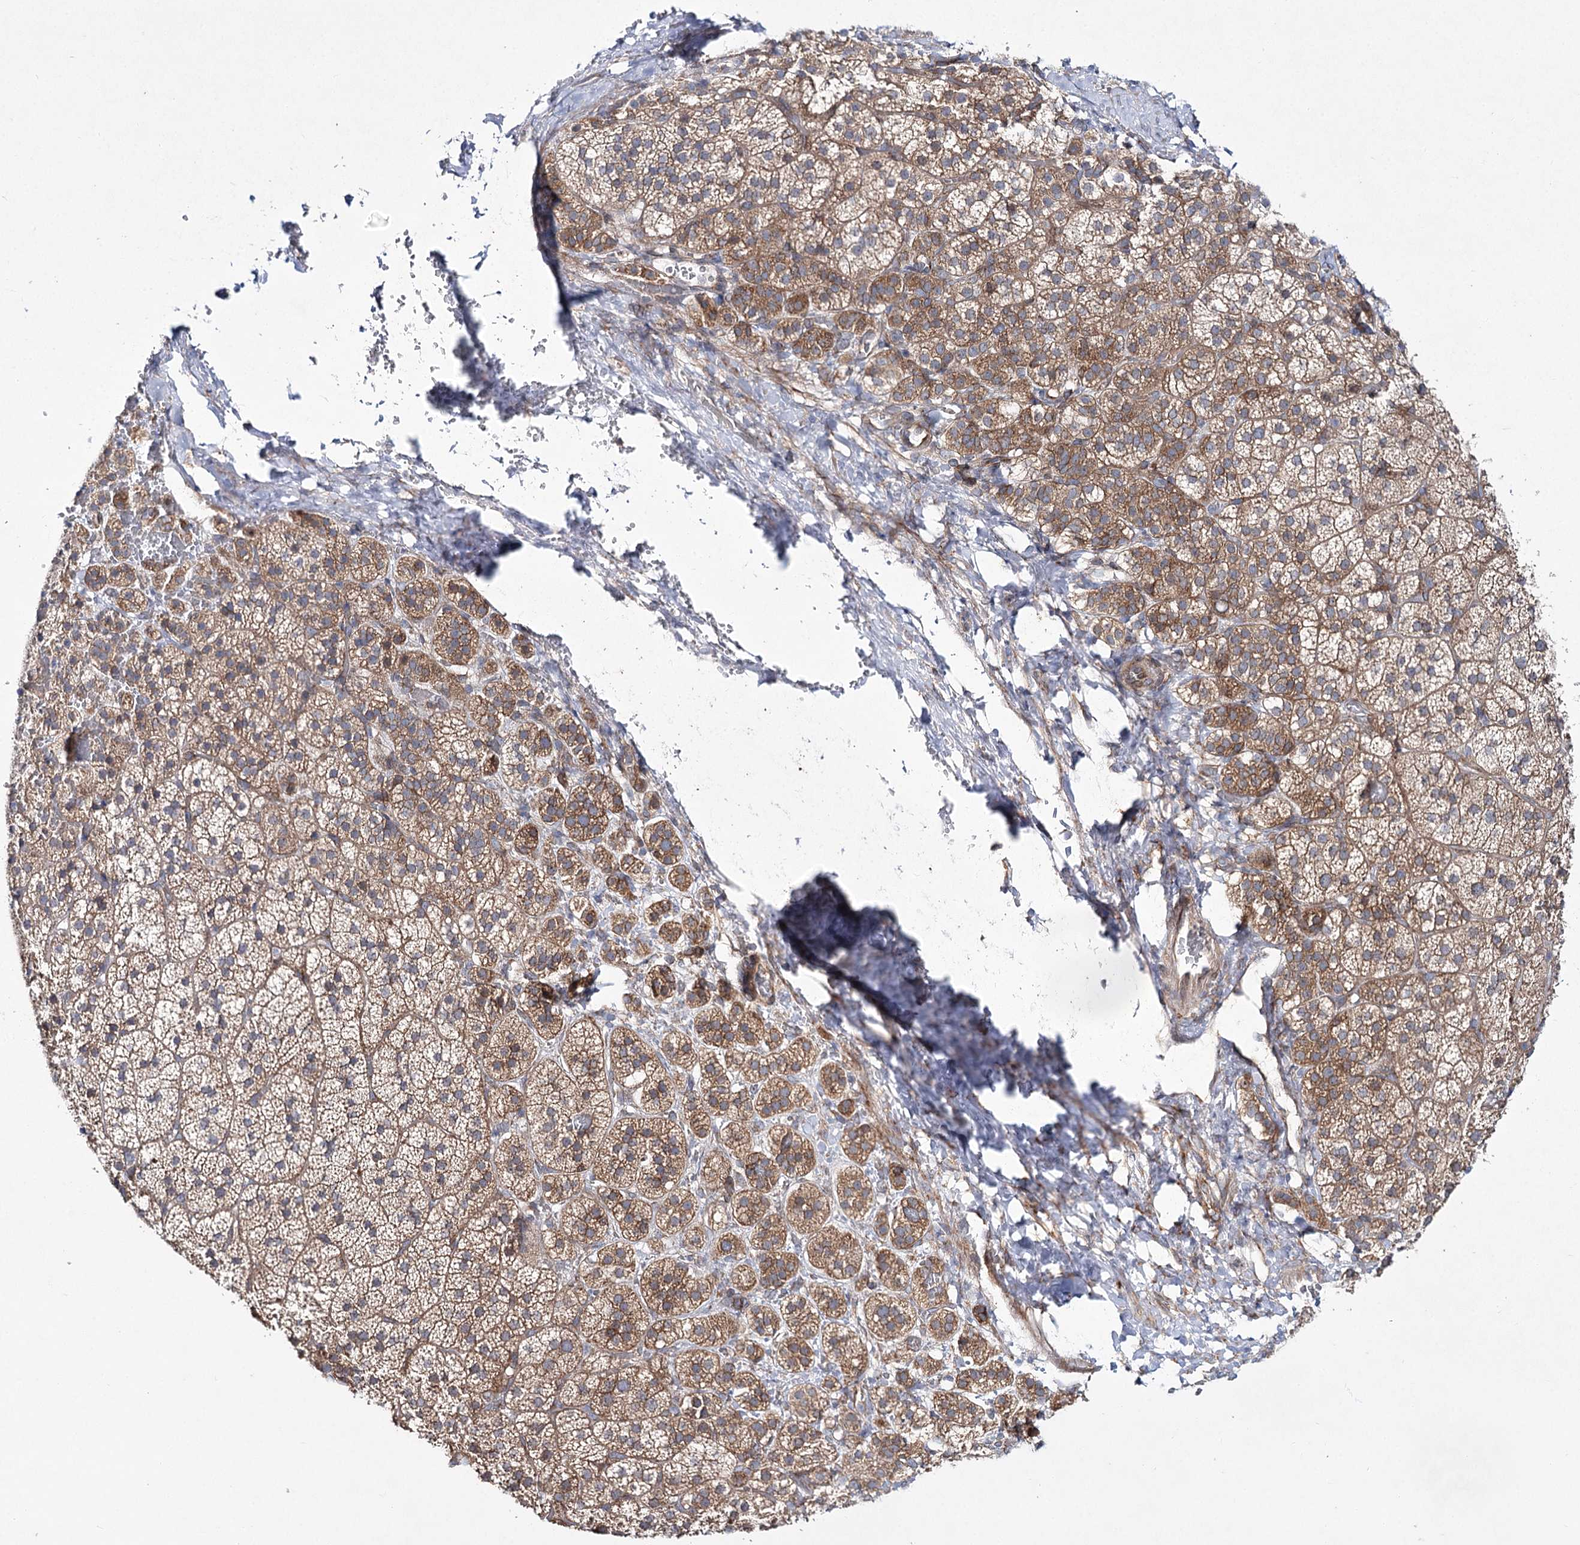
{"staining": {"intensity": "moderate", "quantity": "25%-75%", "location": "cytoplasmic/membranous"}, "tissue": "adrenal gland", "cell_type": "Glandular cells", "image_type": "normal", "snomed": [{"axis": "morphology", "description": "Normal tissue, NOS"}, {"axis": "topography", "description": "Adrenal gland"}], "caption": "Protein expression analysis of normal human adrenal gland reveals moderate cytoplasmic/membranous expression in approximately 25%-75% of glandular cells.", "gene": "VWA2", "patient": {"sex": "female", "age": 44}}